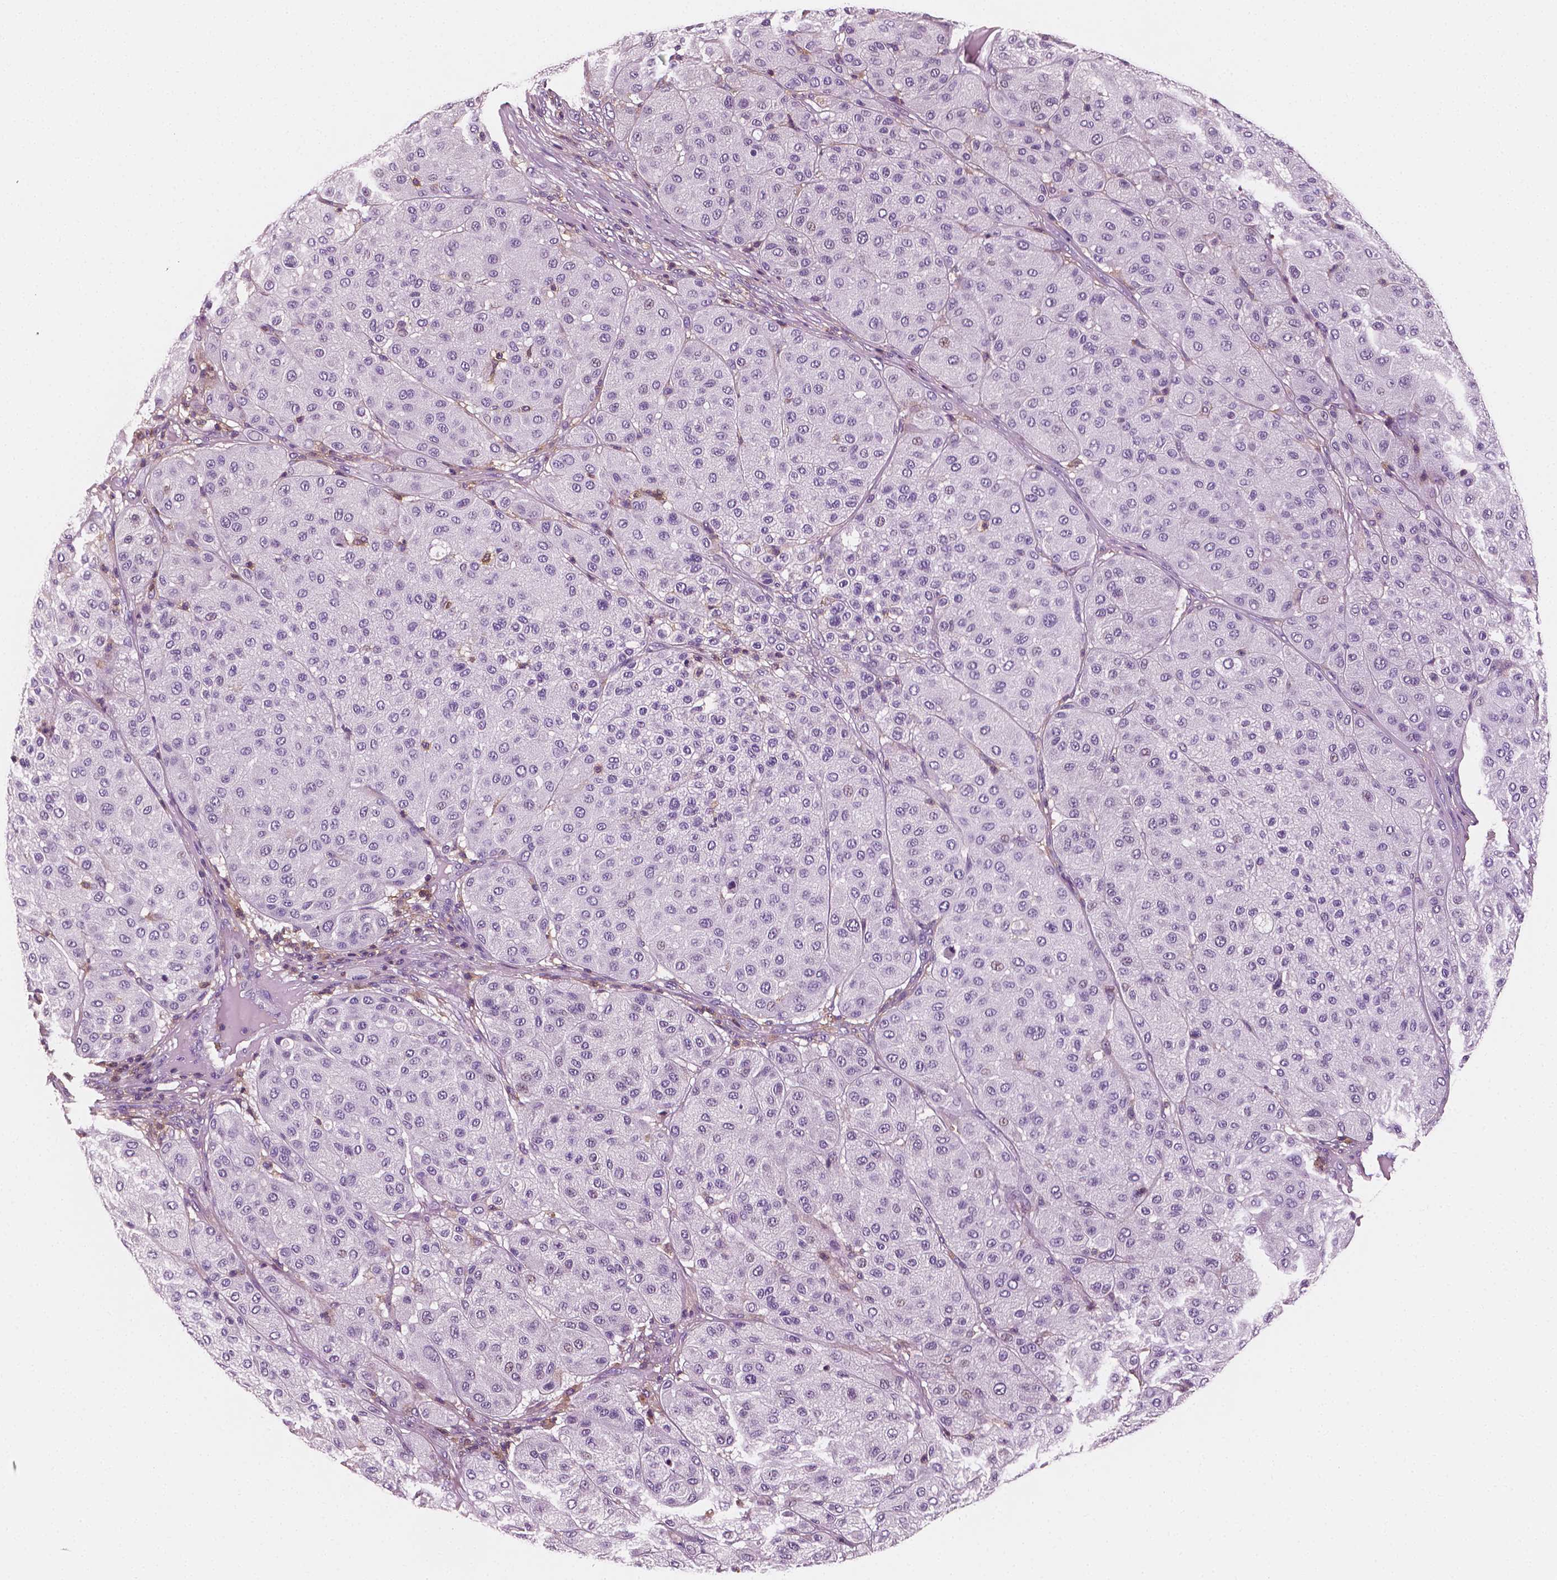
{"staining": {"intensity": "negative", "quantity": "none", "location": "none"}, "tissue": "melanoma", "cell_type": "Tumor cells", "image_type": "cancer", "snomed": [{"axis": "morphology", "description": "Malignant melanoma, Metastatic site"}, {"axis": "topography", "description": "Smooth muscle"}], "caption": "Image shows no significant protein positivity in tumor cells of melanoma.", "gene": "PTPRC", "patient": {"sex": "male", "age": 41}}